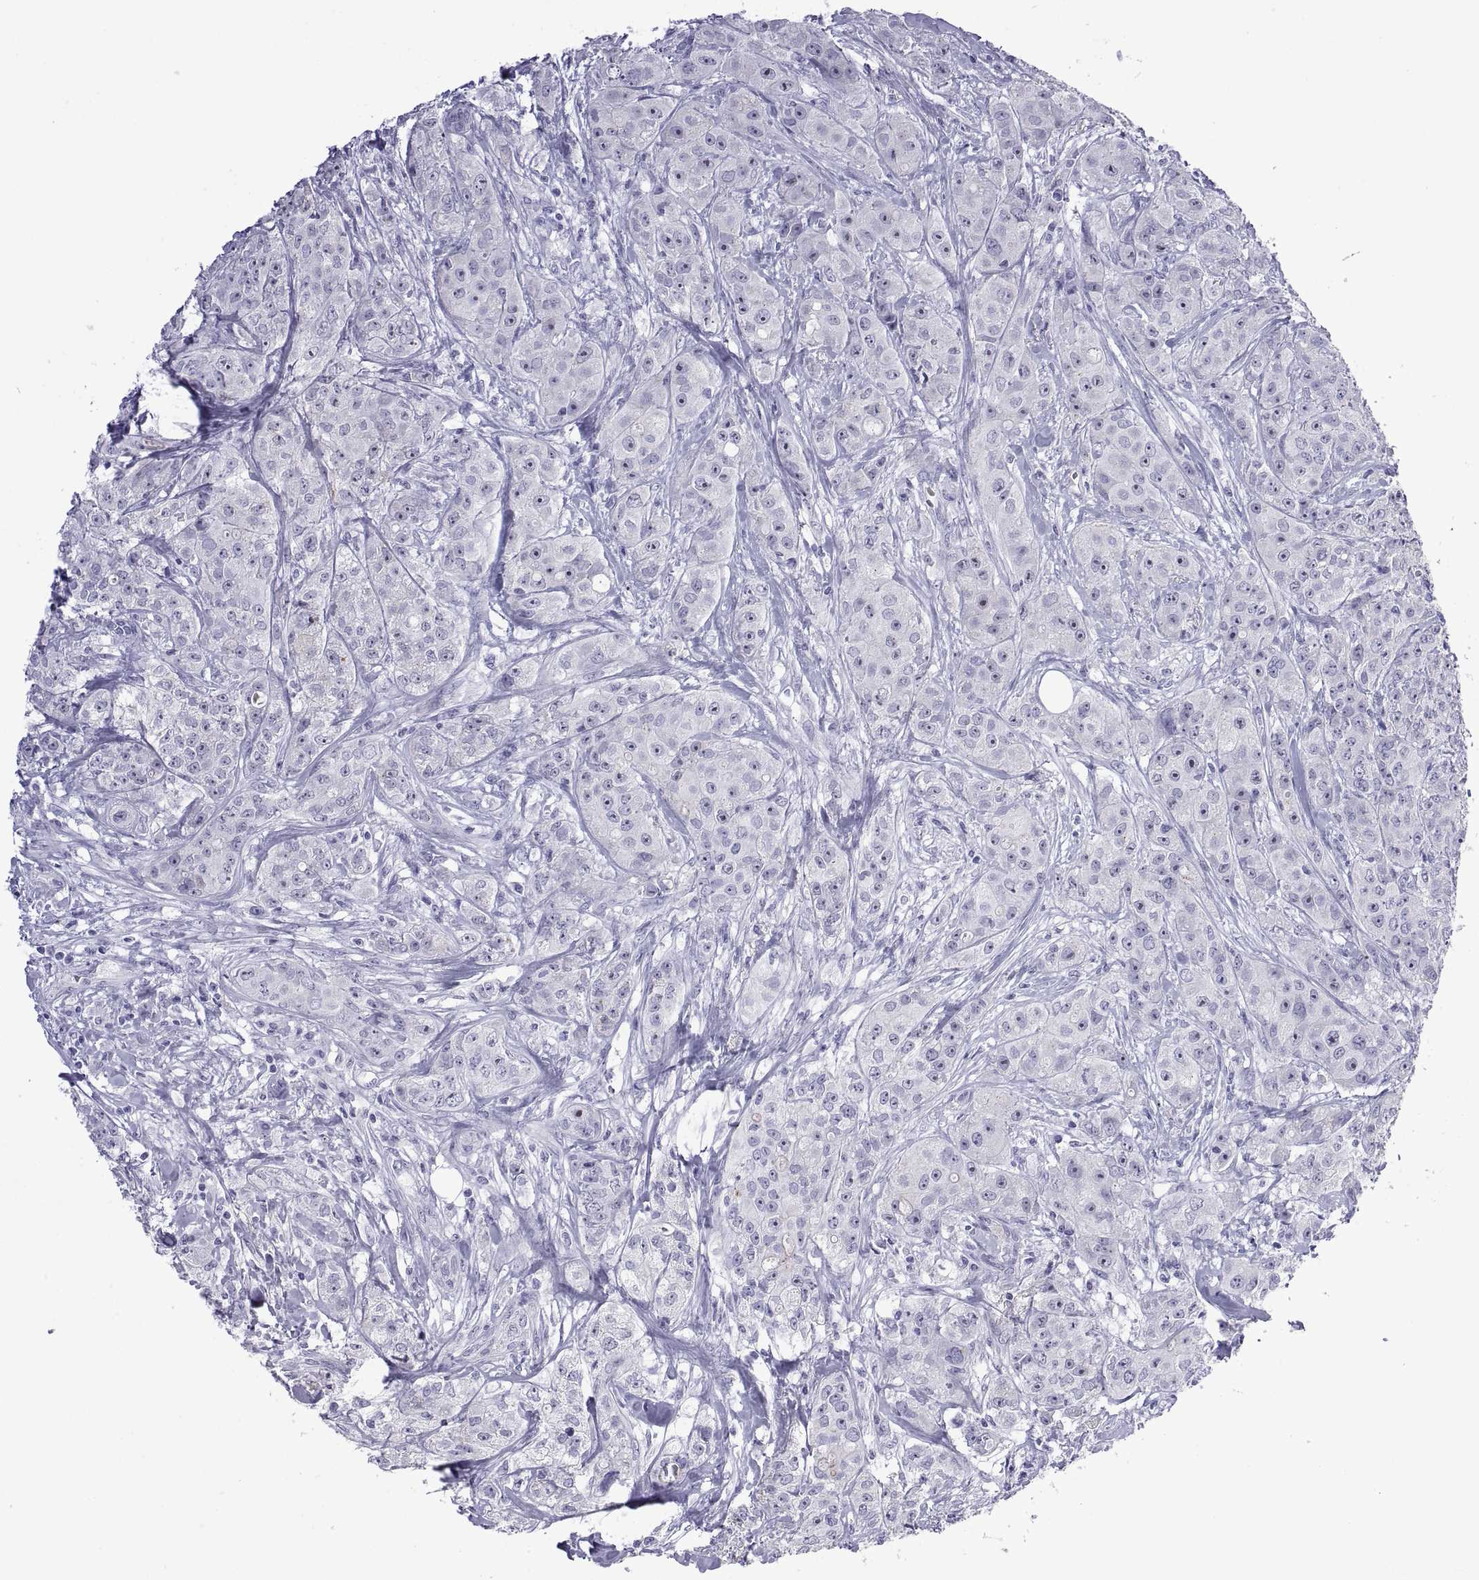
{"staining": {"intensity": "negative", "quantity": "none", "location": "none"}, "tissue": "breast cancer", "cell_type": "Tumor cells", "image_type": "cancer", "snomed": [{"axis": "morphology", "description": "Duct carcinoma"}, {"axis": "topography", "description": "Breast"}], "caption": "A photomicrograph of human invasive ductal carcinoma (breast) is negative for staining in tumor cells.", "gene": "VSX2", "patient": {"sex": "female", "age": 43}}